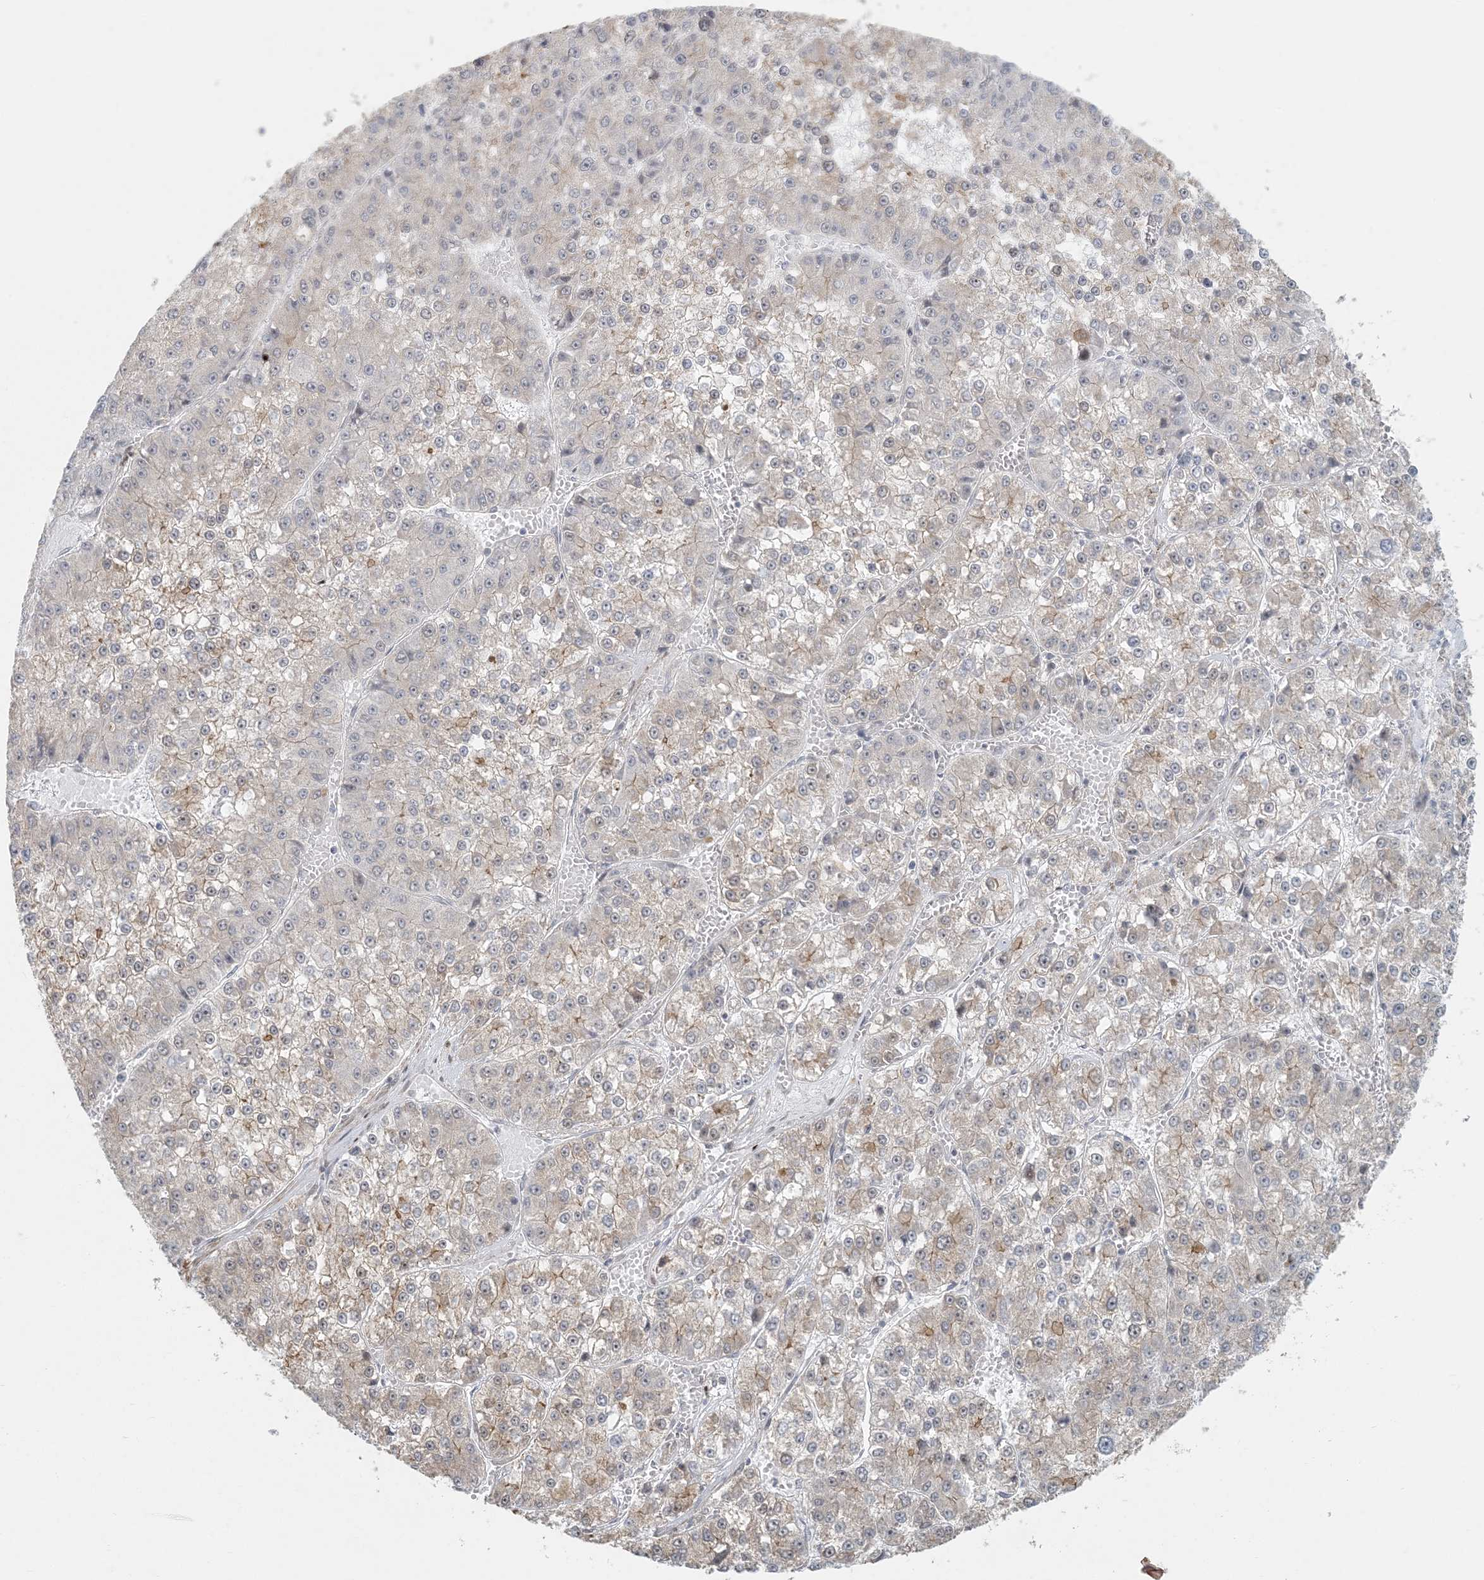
{"staining": {"intensity": "weak", "quantity": "<25%", "location": "cytoplasmic/membranous"}, "tissue": "liver cancer", "cell_type": "Tumor cells", "image_type": "cancer", "snomed": [{"axis": "morphology", "description": "Carcinoma, Hepatocellular, NOS"}, {"axis": "topography", "description": "Liver"}], "caption": "Histopathology image shows no significant protein staining in tumor cells of liver cancer. The staining is performed using DAB (3,3'-diaminobenzidine) brown chromogen with nuclei counter-stained in using hematoxylin.", "gene": "BCORL1", "patient": {"sex": "female", "age": 73}}